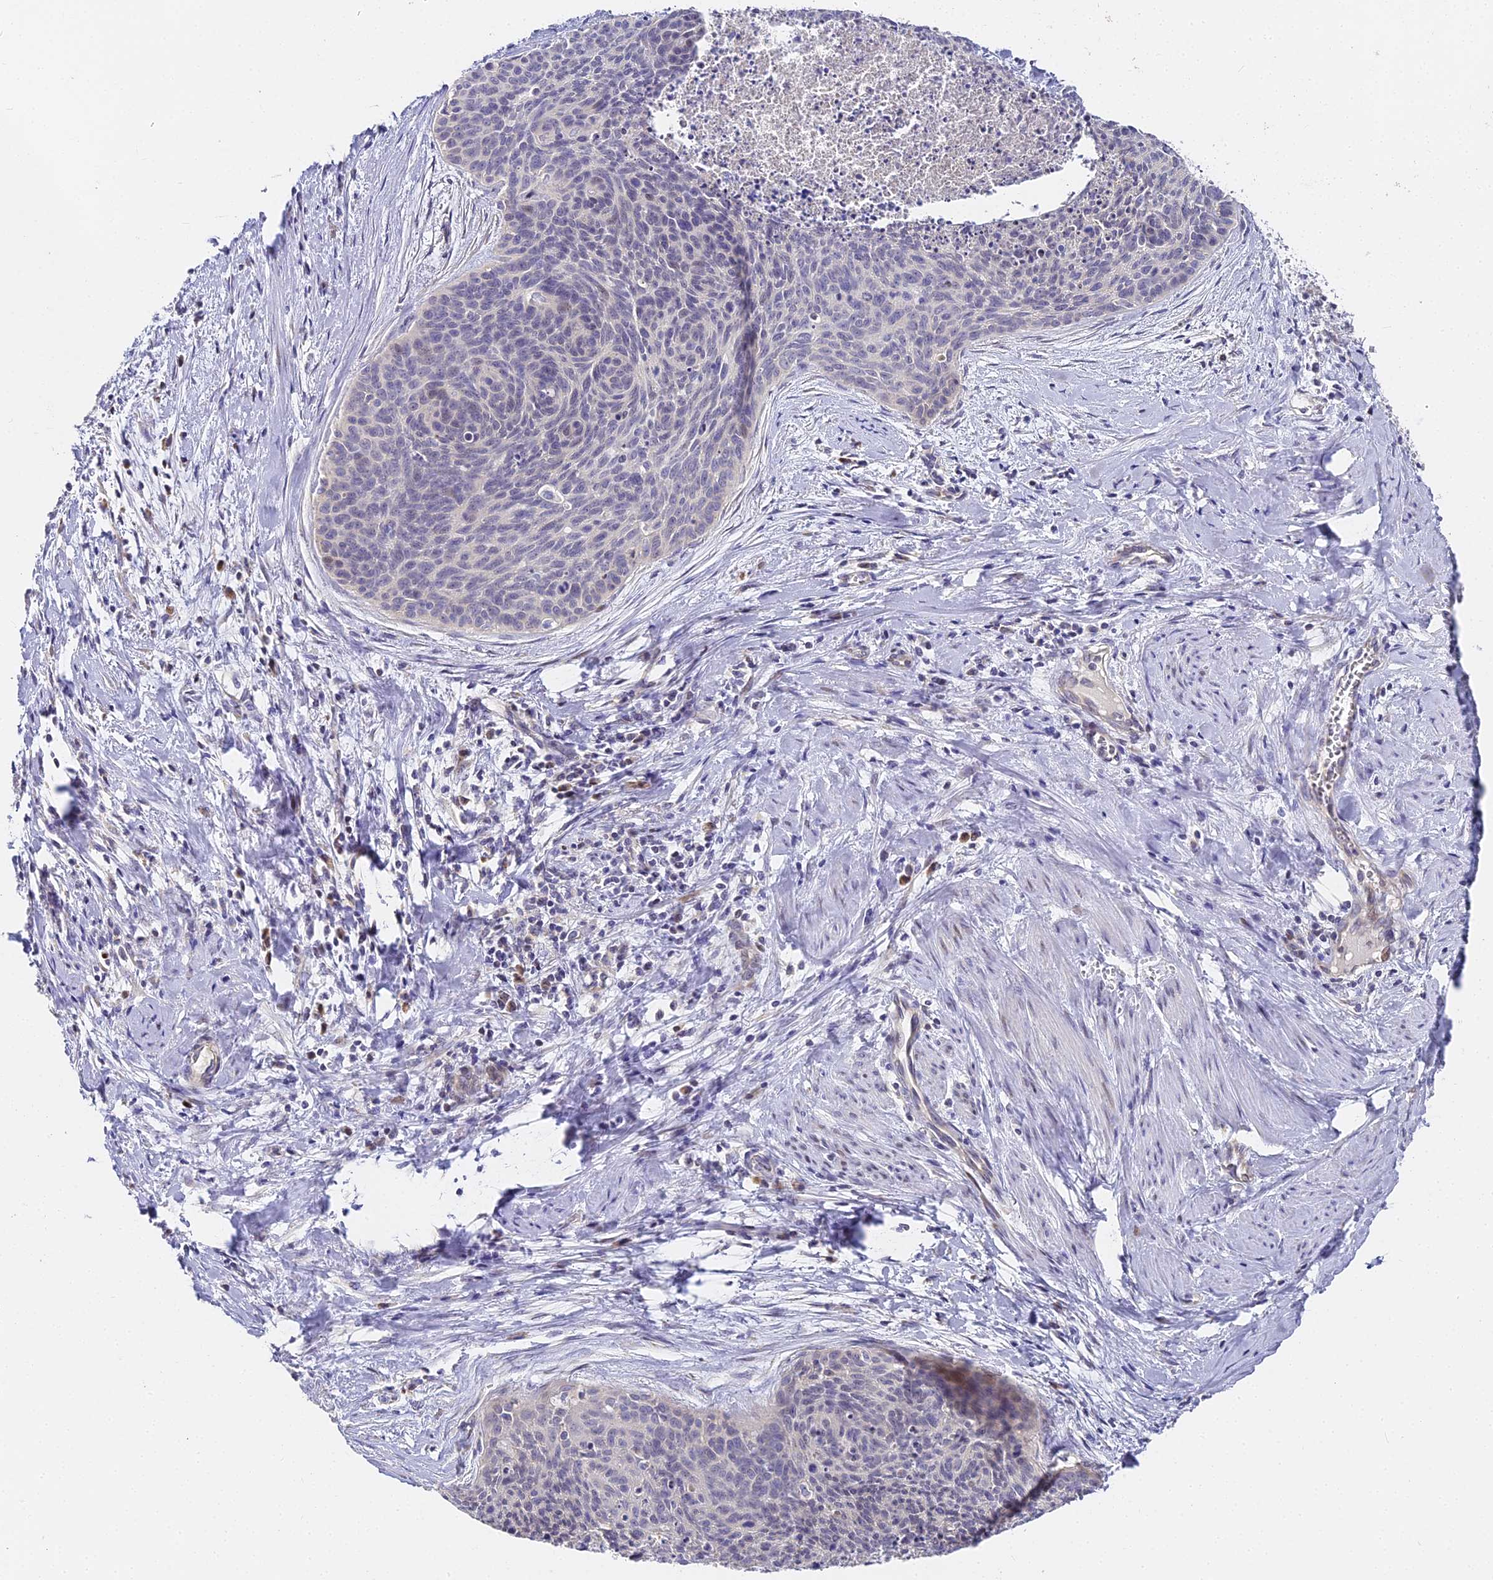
{"staining": {"intensity": "negative", "quantity": "none", "location": "none"}, "tissue": "cervical cancer", "cell_type": "Tumor cells", "image_type": "cancer", "snomed": [{"axis": "morphology", "description": "Squamous cell carcinoma, NOS"}, {"axis": "topography", "description": "Cervix"}], "caption": "There is no significant staining in tumor cells of cervical cancer.", "gene": "SERP1", "patient": {"sex": "female", "age": 55}}